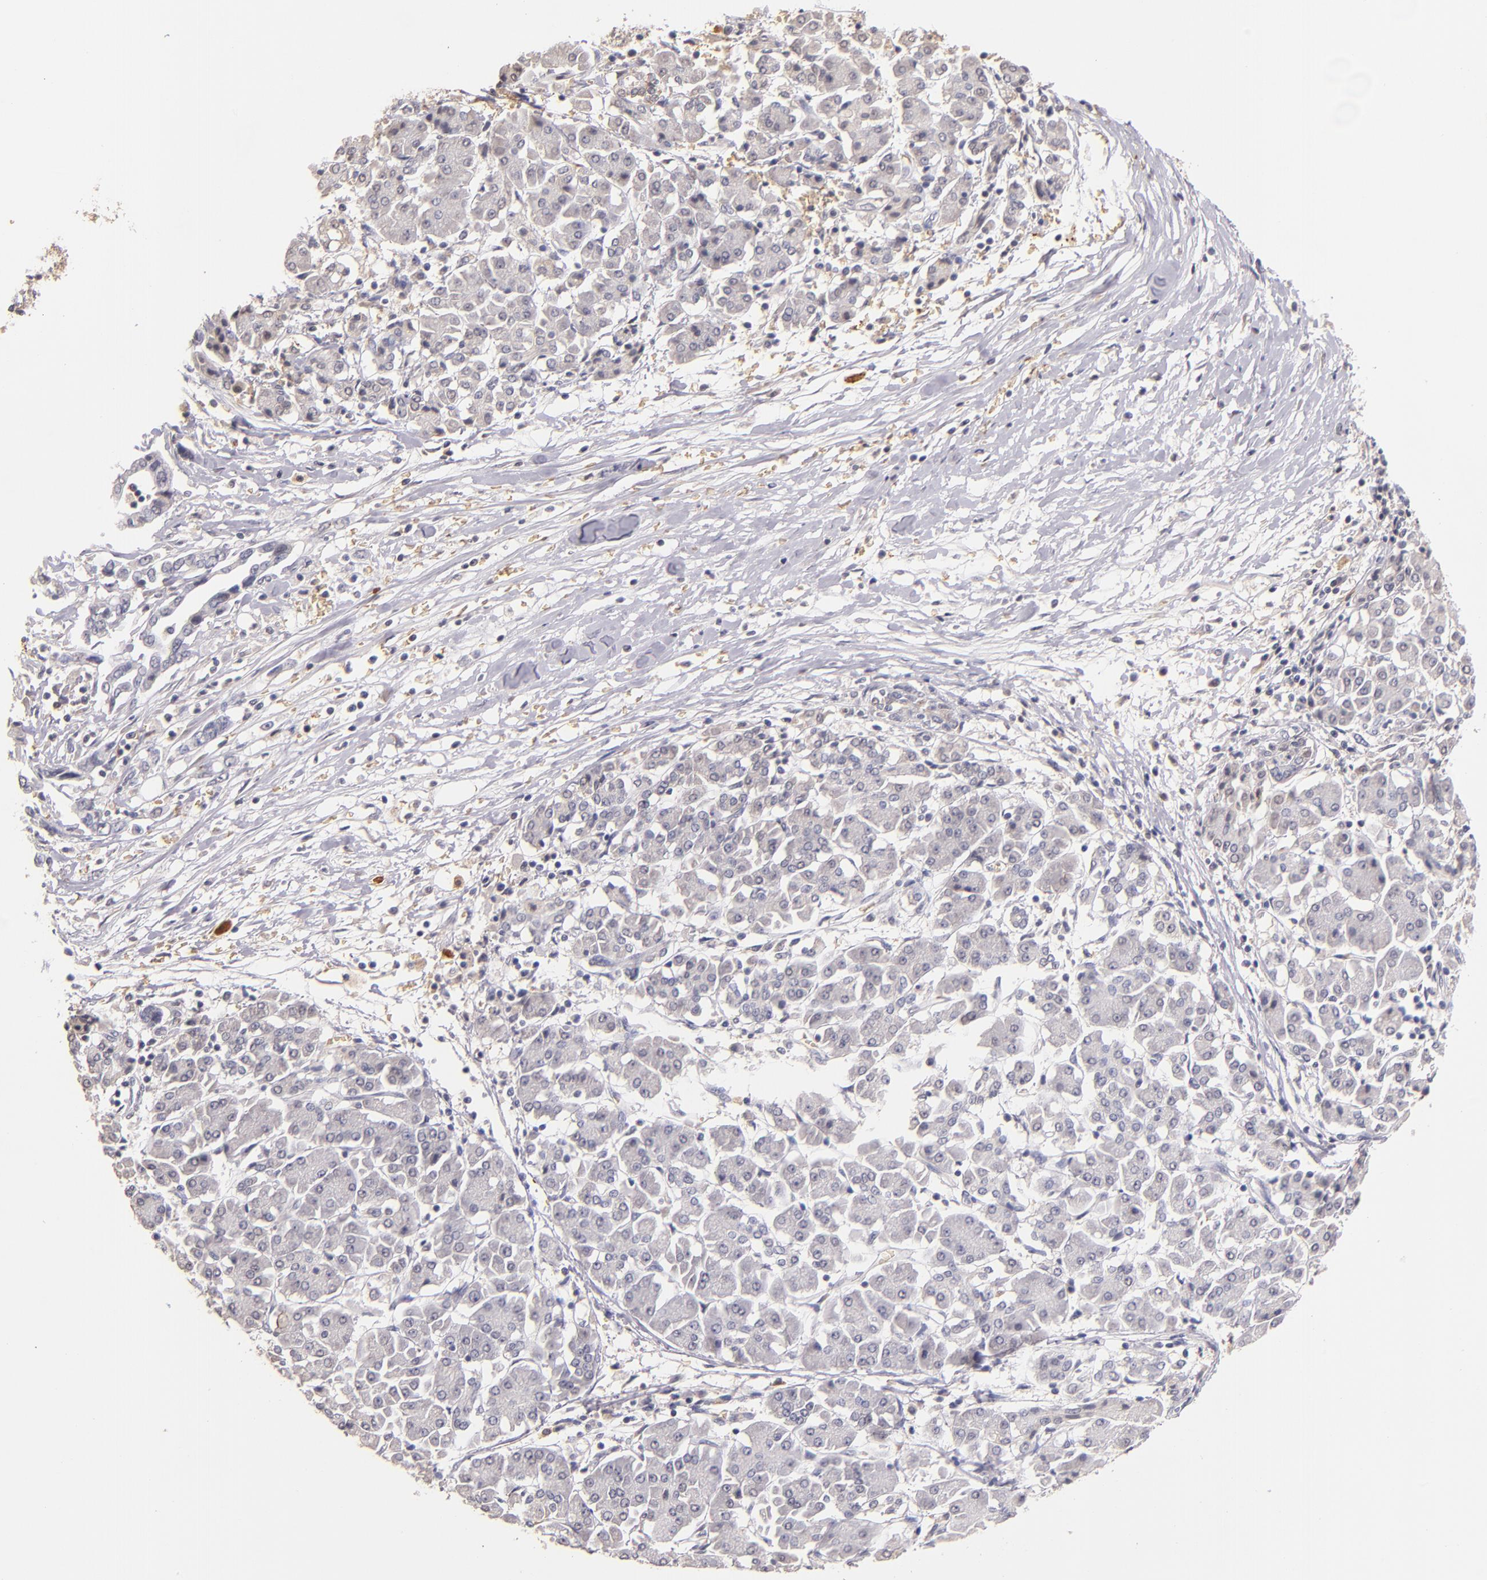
{"staining": {"intensity": "weak", "quantity": "<25%", "location": "cytoplasmic/membranous"}, "tissue": "pancreatic cancer", "cell_type": "Tumor cells", "image_type": "cancer", "snomed": [{"axis": "morphology", "description": "Adenocarcinoma, NOS"}, {"axis": "topography", "description": "Pancreas"}], "caption": "This is a photomicrograph of immunohistochemistry (IHC) staining of pancreatic adenocarcinoma, which shows no positivity in tumor cells. The staining is performed using DAB (3,3'-diaminobenzidine) brown chromogen with nuclei counter-stained in using hematoxylin.", "gene": "SERPINC1", "patient": {"sex": "female", "age": 57}}